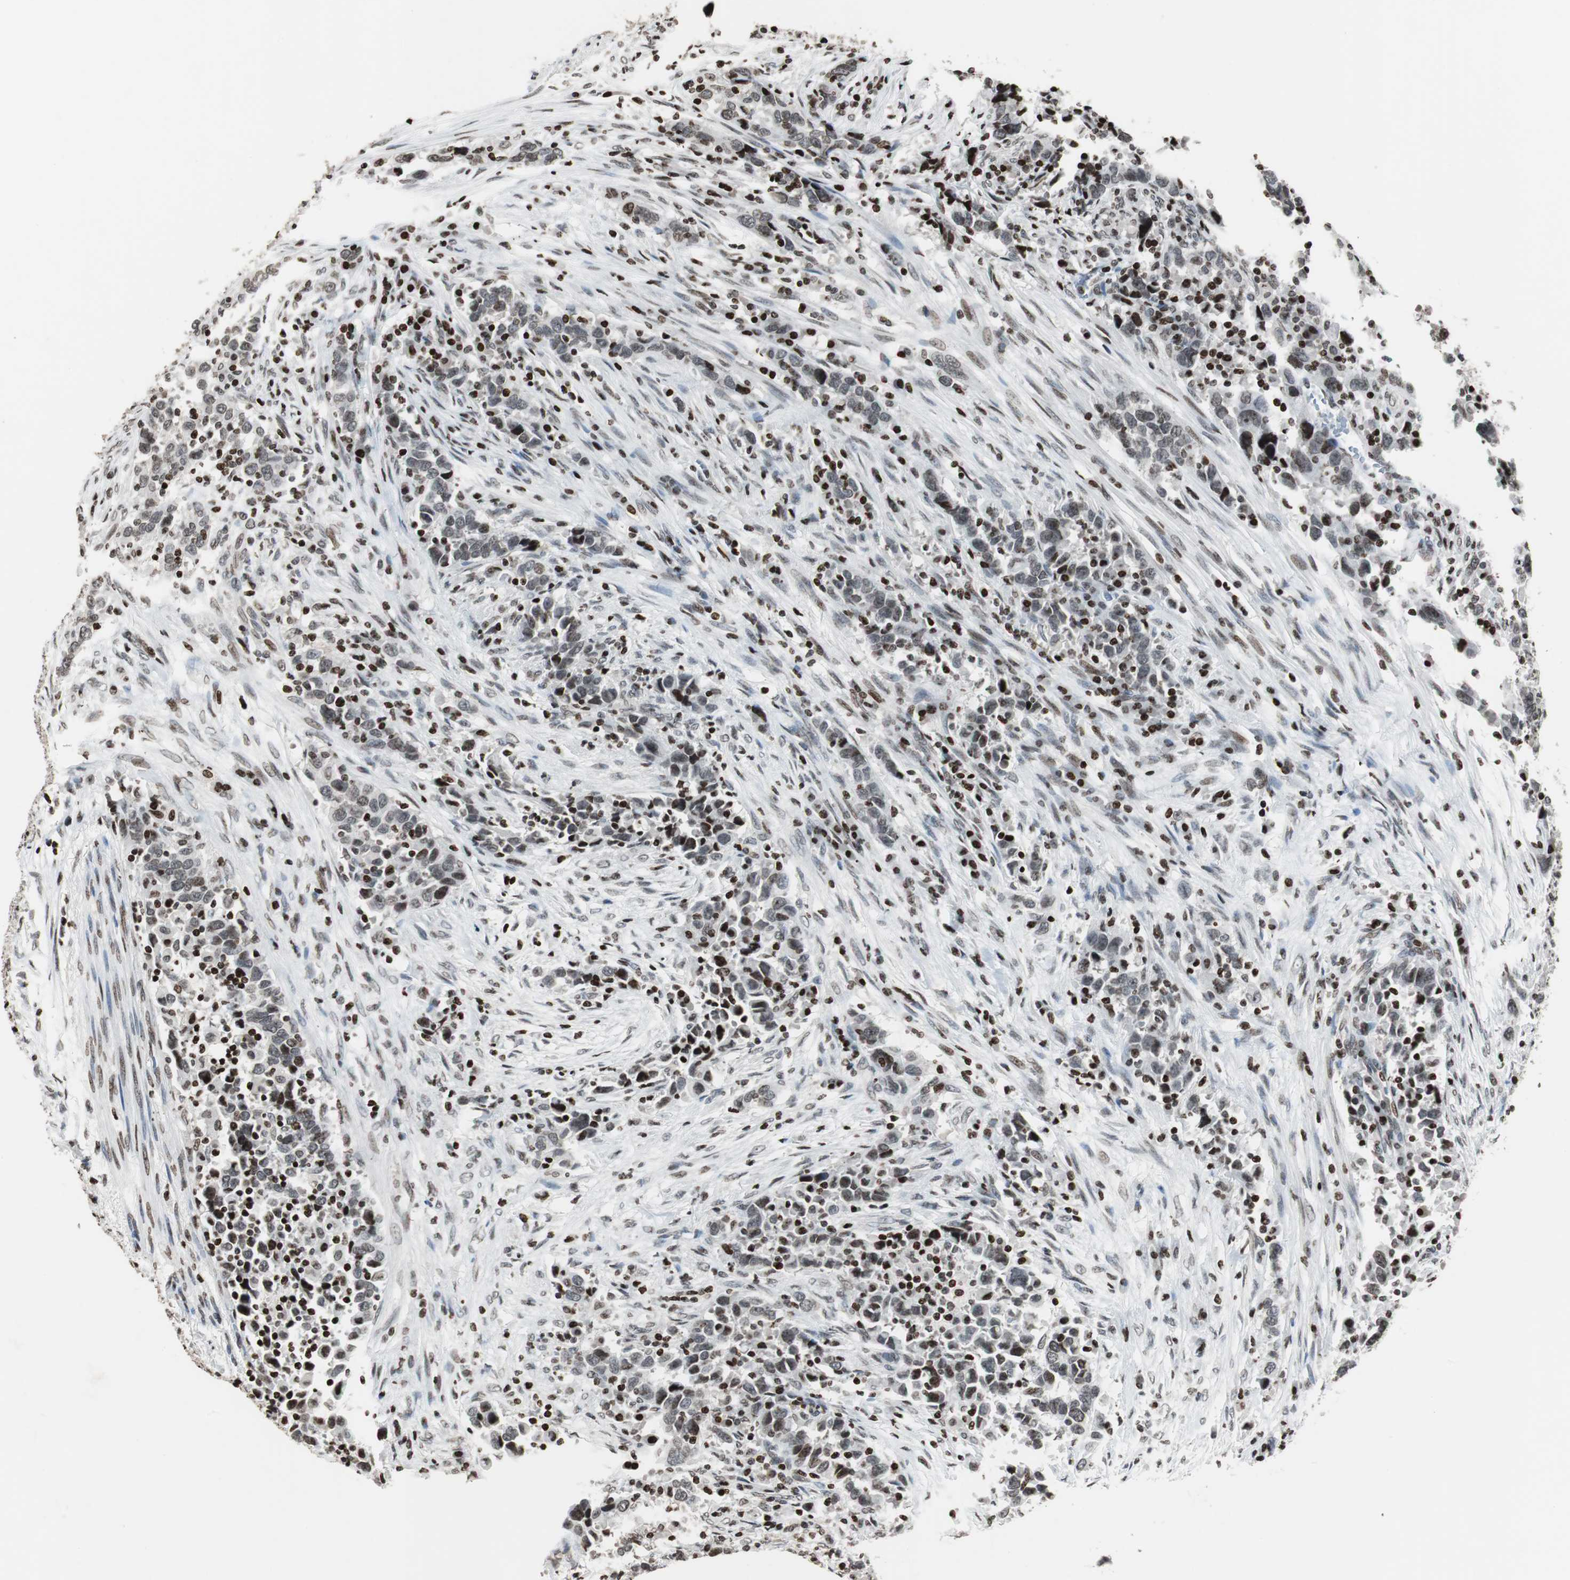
{"staining": {"intensity": "weak", "quantity": ">75%", "location": "nuclear"}, "tissue": "urothelial cancer", "cell_type": "Tumor cells", "image_type": "cancer", "snomed": [{"axis": "morphology", "description": "Urothelial carcinoma, High grade"}, {"axis": "topography", "description": "Urinary bladder"}], "caption": "Weak nuclear staining is seen in about >75% of tumor cells in urothelial carcinoma (high-grade).", "gene": "PAXIP1", "patient": {"sex": "male", "age": 61}}